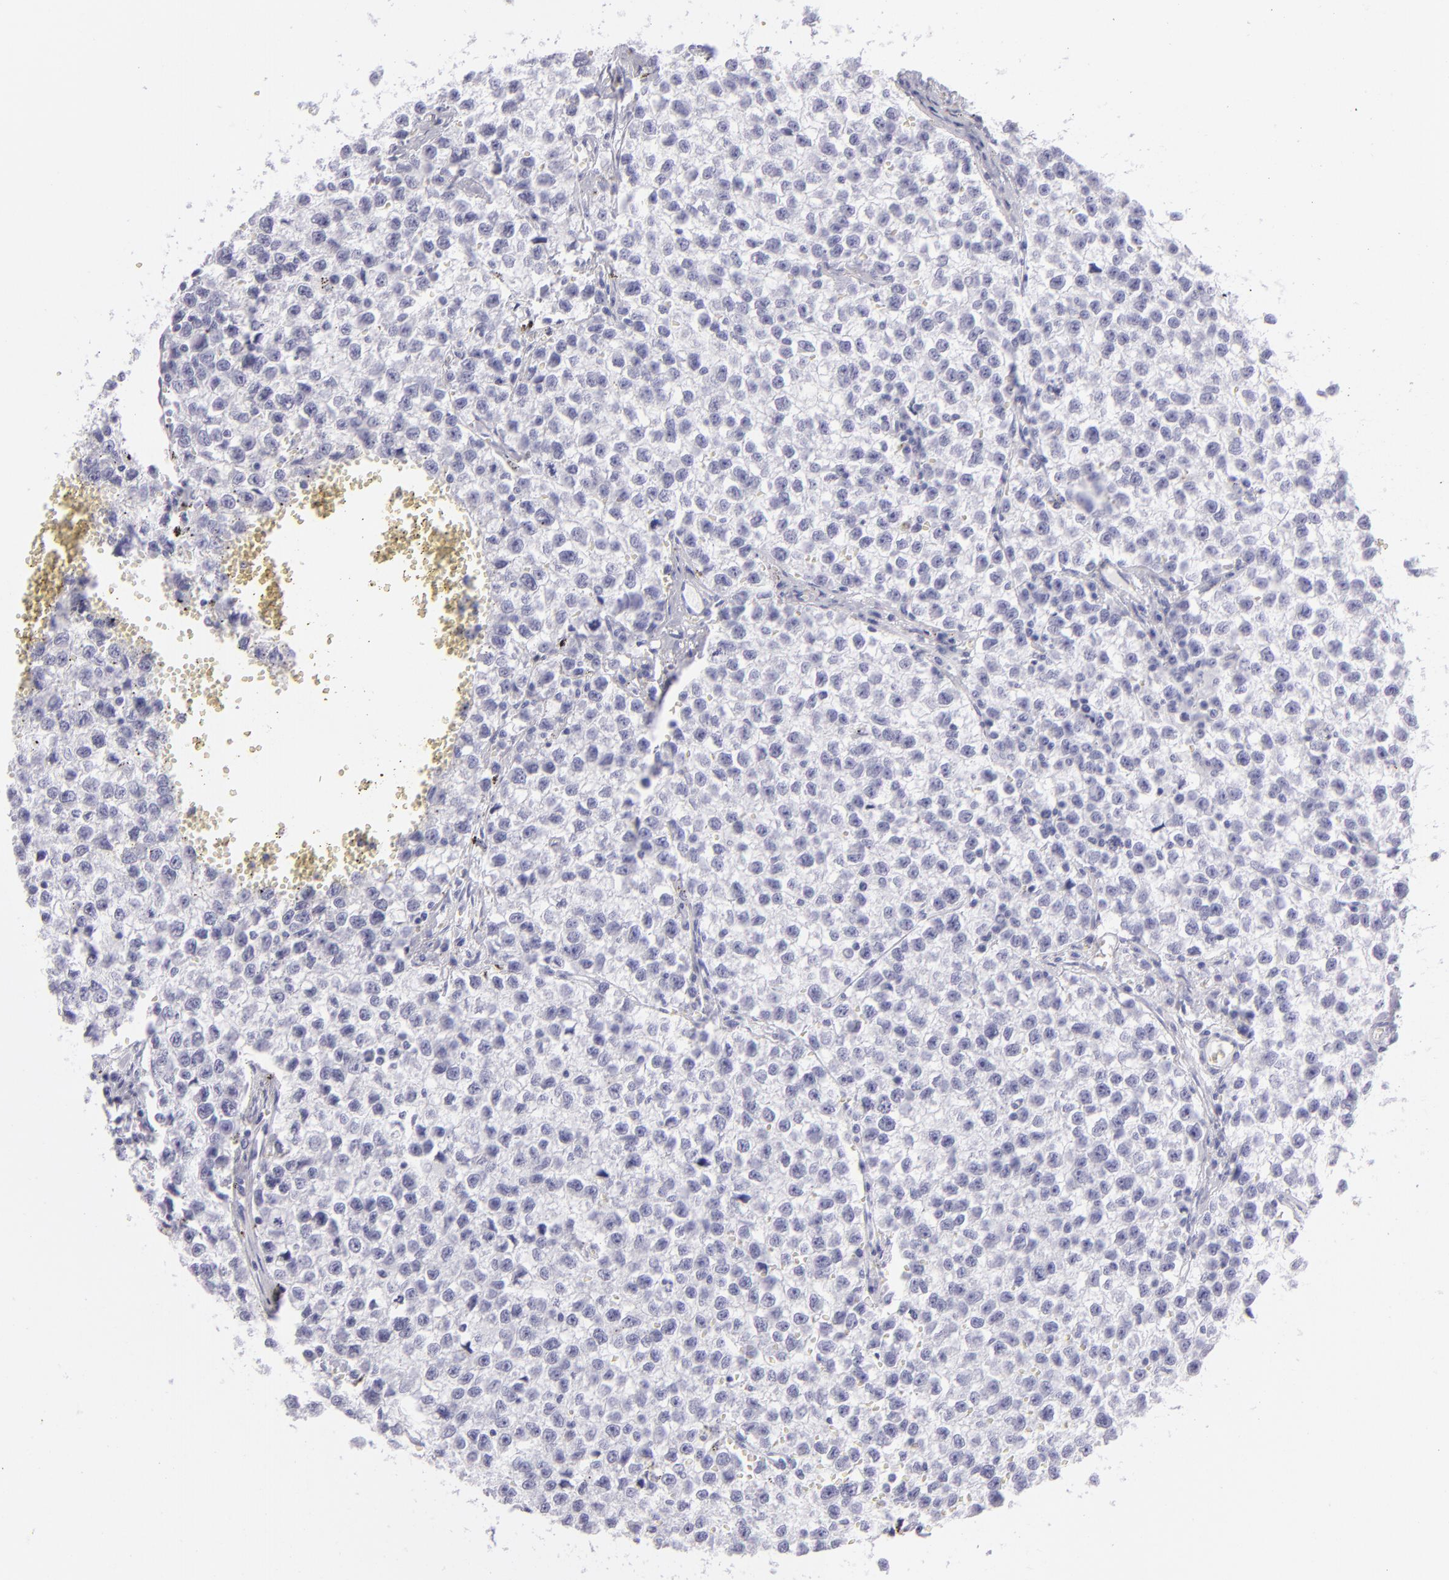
{"staining": {"intensity": "negative", "quantity": "none", "location": "none"}, "tissue": "testis cancer", "cell_type": "Tumor cells", "image_type": "cancer", "snomed": [{"axis": "morphology", "description": "Seminoma, NOS"}, {"axis": "topography", "description": "Testis"}], "caption": "A high-resolution image shows IHC staining of testis cancer (seminoma), which reveals no significant positivity in tumor cells.", "gene": "PVALB", "patient": {"sex": "male", "age": 35}}